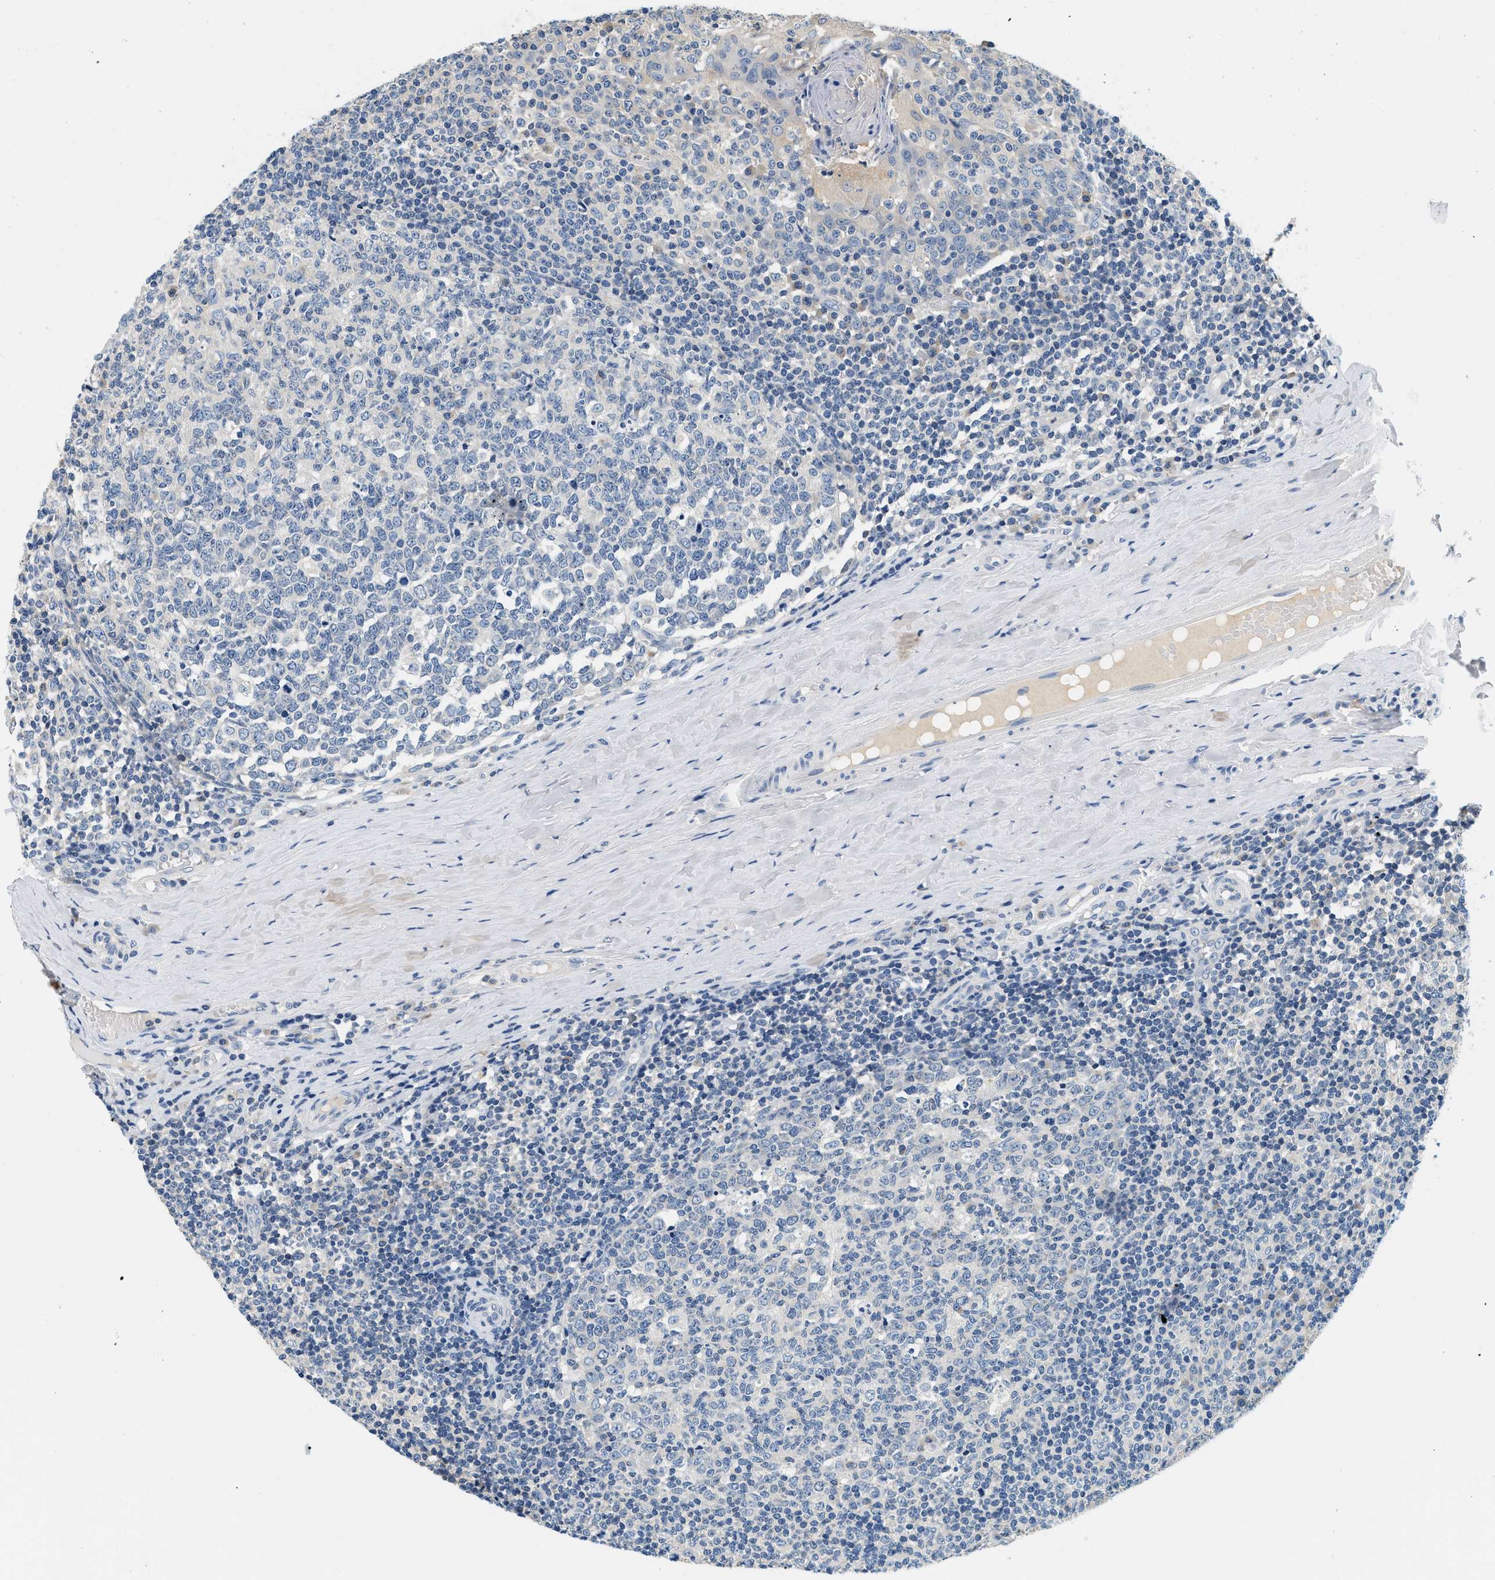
{"staining": {"intensity": "negative", "quantity": "none", "location": "none"}, "tissue": "tonsil", "cell_type": "Germinal center cells", "image_type": "normal", "snomed": [{"axis": "morphology", "description": "Normal tissue, NOS"}, {"axis": "topography", "description": "Tonsil"}], "caption": "This image is of normal tonsil stained with immunohistochemistry to label a protein in brown with the nuclei are counter-stained blue. There is no staining in germinal center cells. The staining is performed using DAB brown chromogen with nuclei counter-stained in using hematoxylin.", "gene": "SLC35E1", "patient": {"sex": "female", "age": 19}}